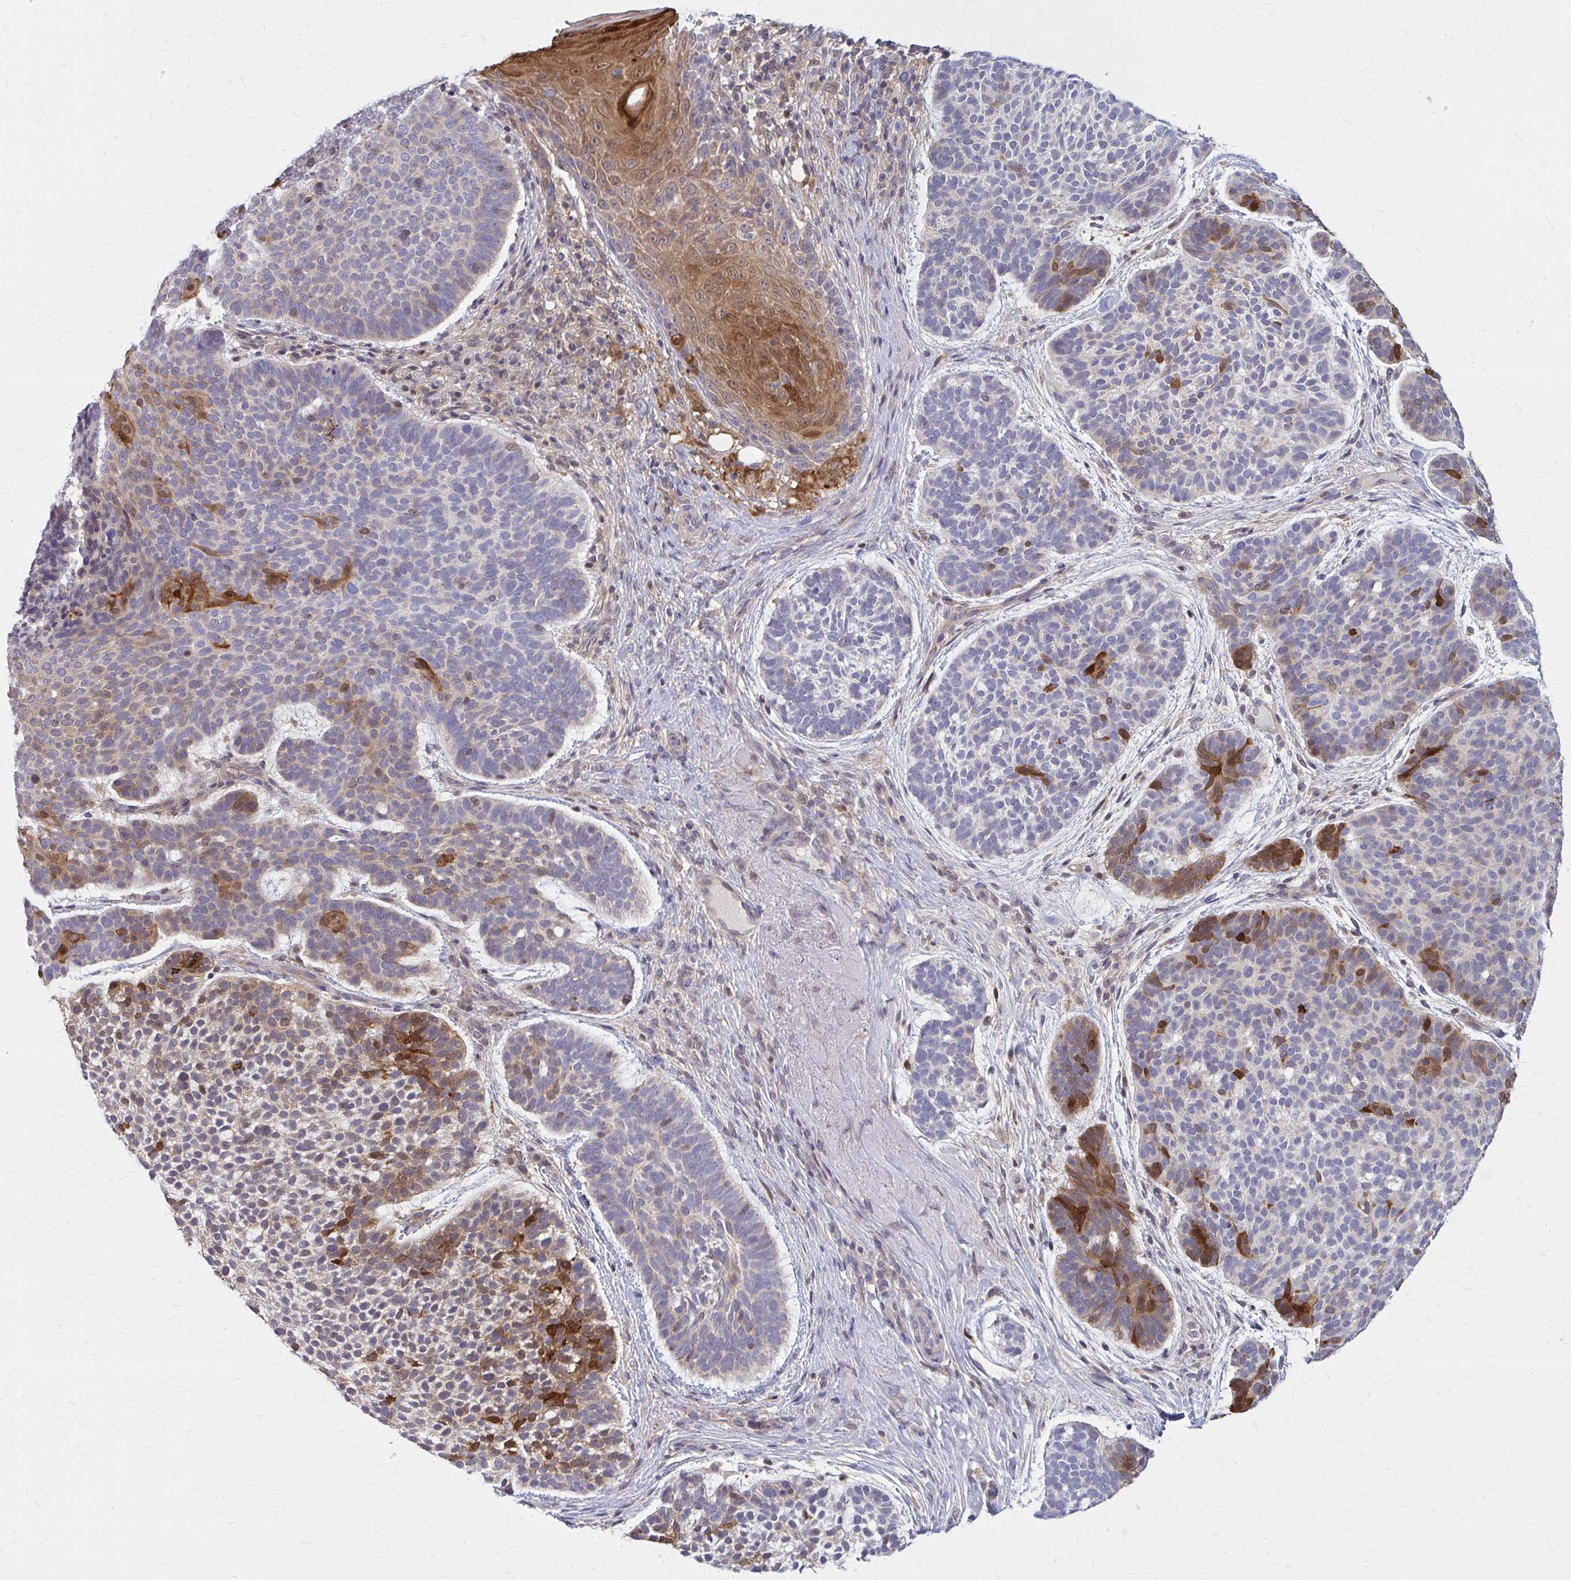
{"staining": {"intensity": "strong", "quantity": "<25%", "location": "cytoplasmic/membranous"}, "tissue": "skin cancer", "cell_type": "Tumor cells", "image_type": "cancer", "snomed": [{"axis": "morphology", "description": "Basal cell carcinoma"}, {"axis": "topography", "description": "Skin"}, {"axis": "topography", "description": "Skin of face"}], "caption": "A brown stain labels strong cytoplasmic/membranous staining of a protein in human skin cancer (basal cell carcinoma) tumor cells.", "gene": "DBI", "patient": {"sex": "male", "age": 73}}